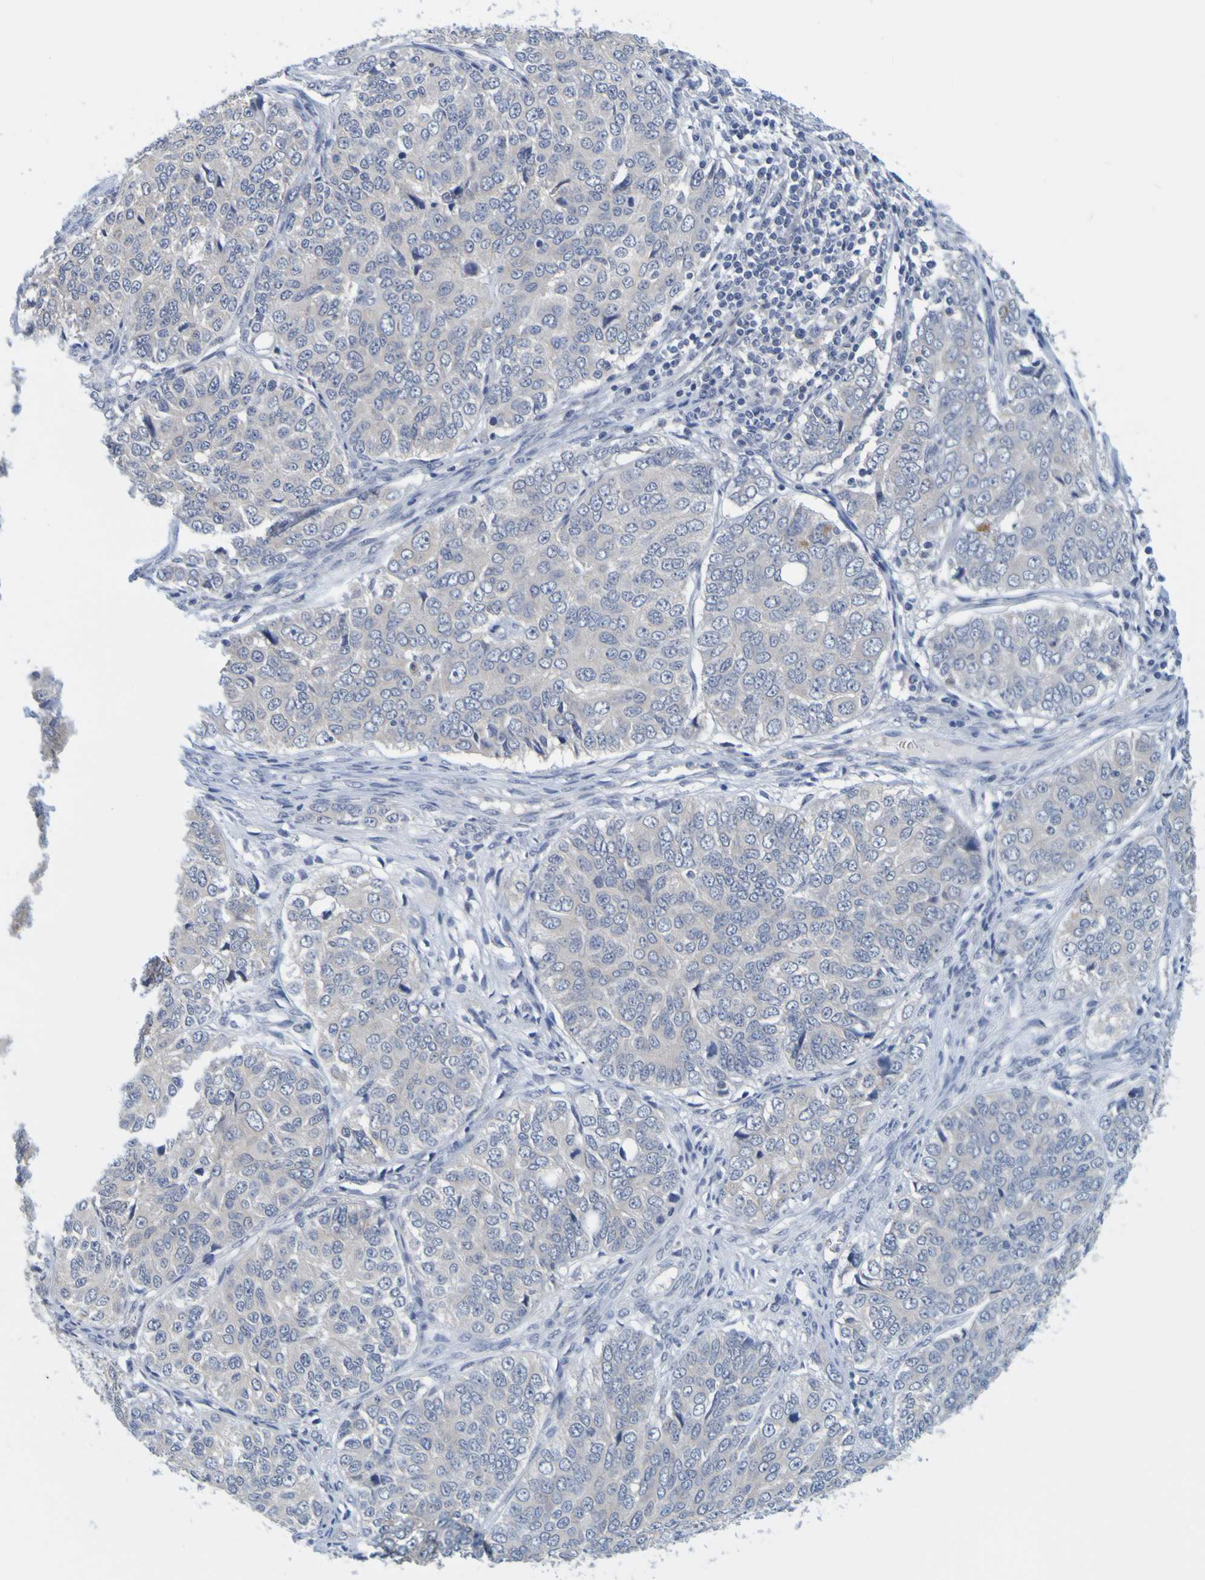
{"staining": {"intensity": "negative", "quantity": "none", "location": "none"}, "tissue": "ovarian cancer", "cell_type": "Tumor cells", "image_type": "cancer", "snomed": [{"axis": "morphology", "description": "Carcinoma, endometroid"}, {"axis": "topography", "description": "Ovary"}], "caption": "The histopathology image demonstrates no significant staining in tumor cells of ovarian cancer. Brightfield microscopy of immunohistochemistry stained with DAB (brown) and hematoxylin (blue), captured at high magnification.", "gene": "ENDOU", "patient": {"sex": "female", "age": 51}}